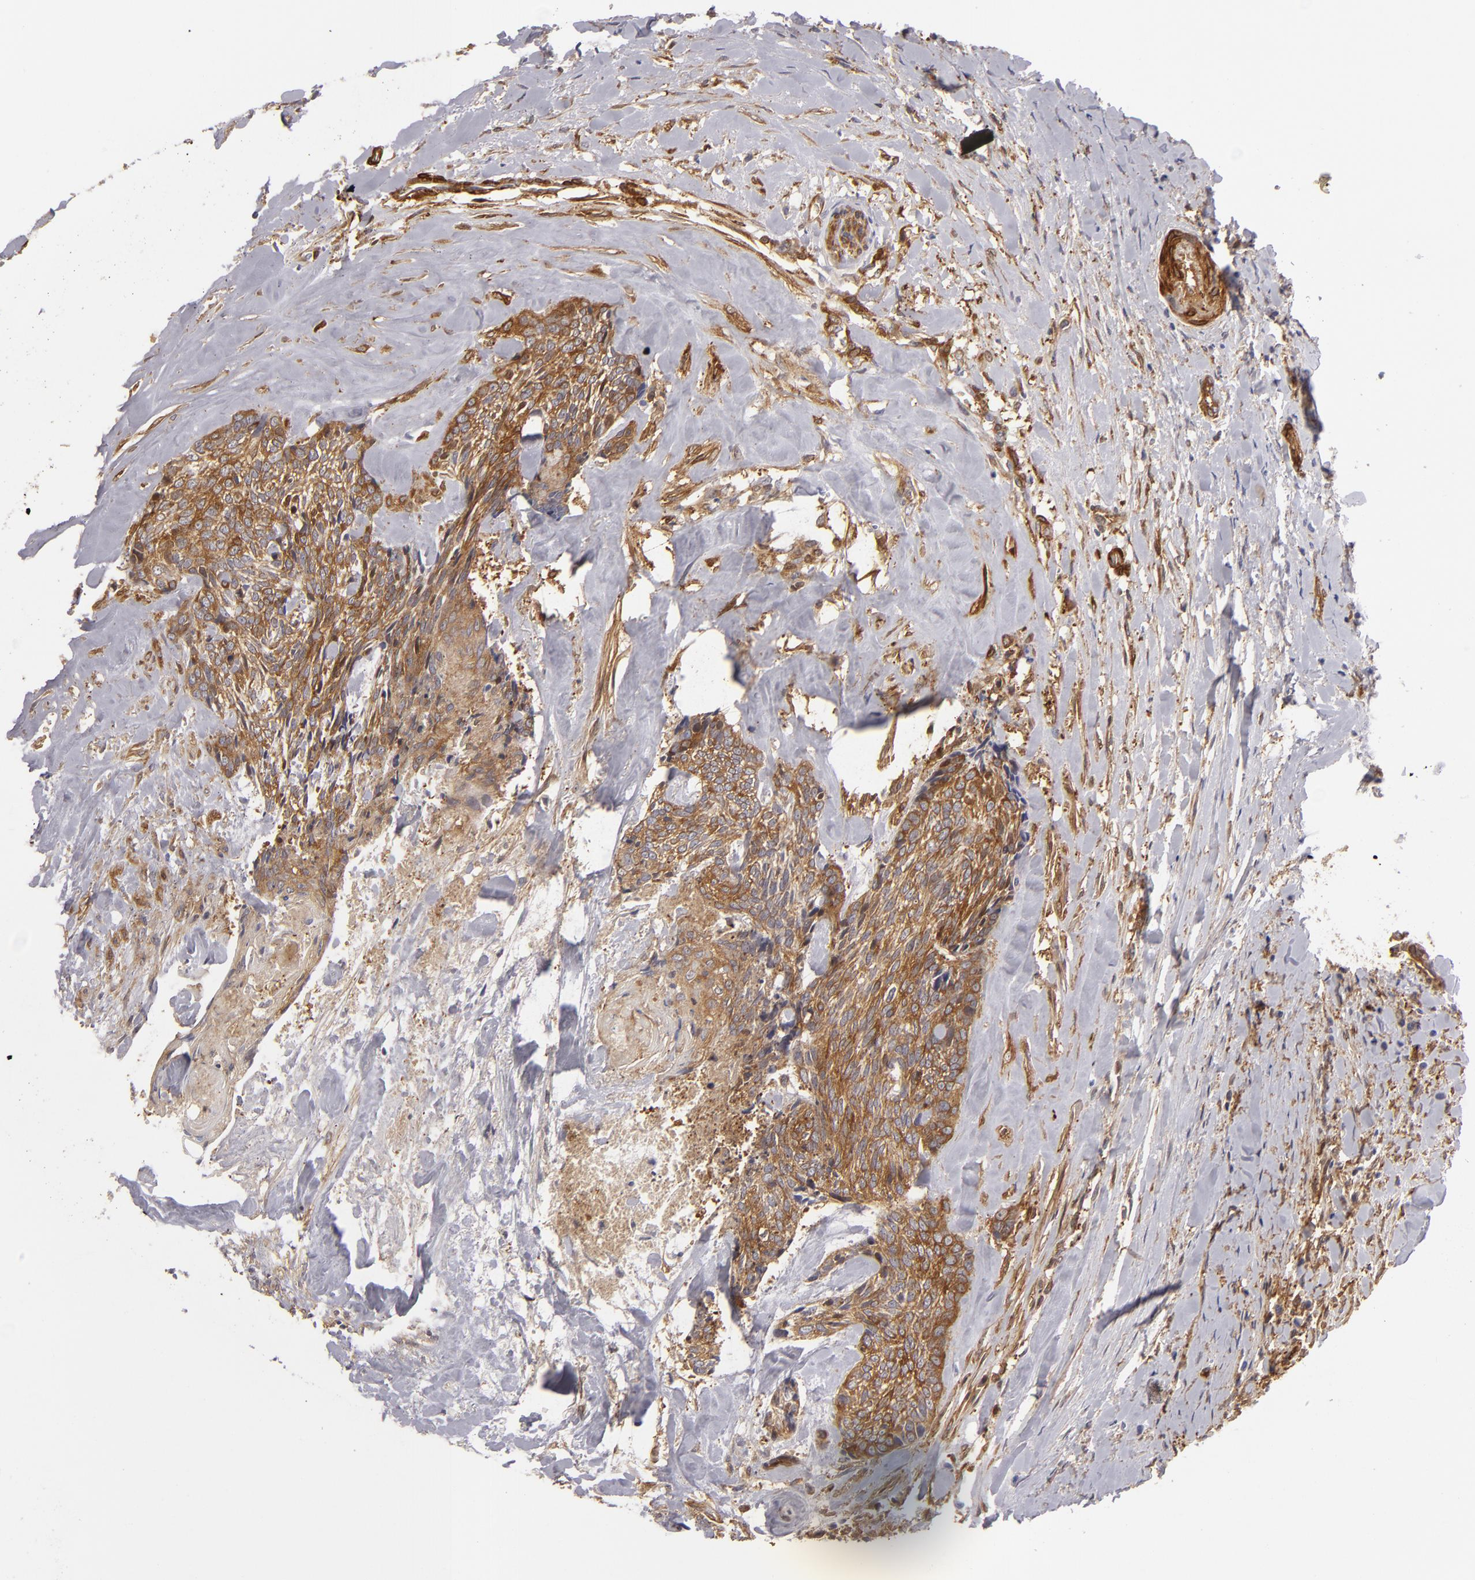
{"staining": {"intensity": "moderate", "quantity": ">75%", "location": "cytoplasmic/membranous"}, "tissue": "head and neck cancer", "cell_type": "Tumor cells", "image_type": "cancer", "snomed": [{"axis": "morphology", "description": "Squamous cell carcinoma, NOS"}, {"axis": "topography", "description": "Salivary gland"}, {"axis": "topography", "description": "Head-Neck"}], "caption": "A brown stain labels moderate cytoplasmic/membranous positivity of a protein in head and neck squamous cell carcinoma tumor cells.", "gene": "VCL", "patient": {"sex": "male", "age": 70}}